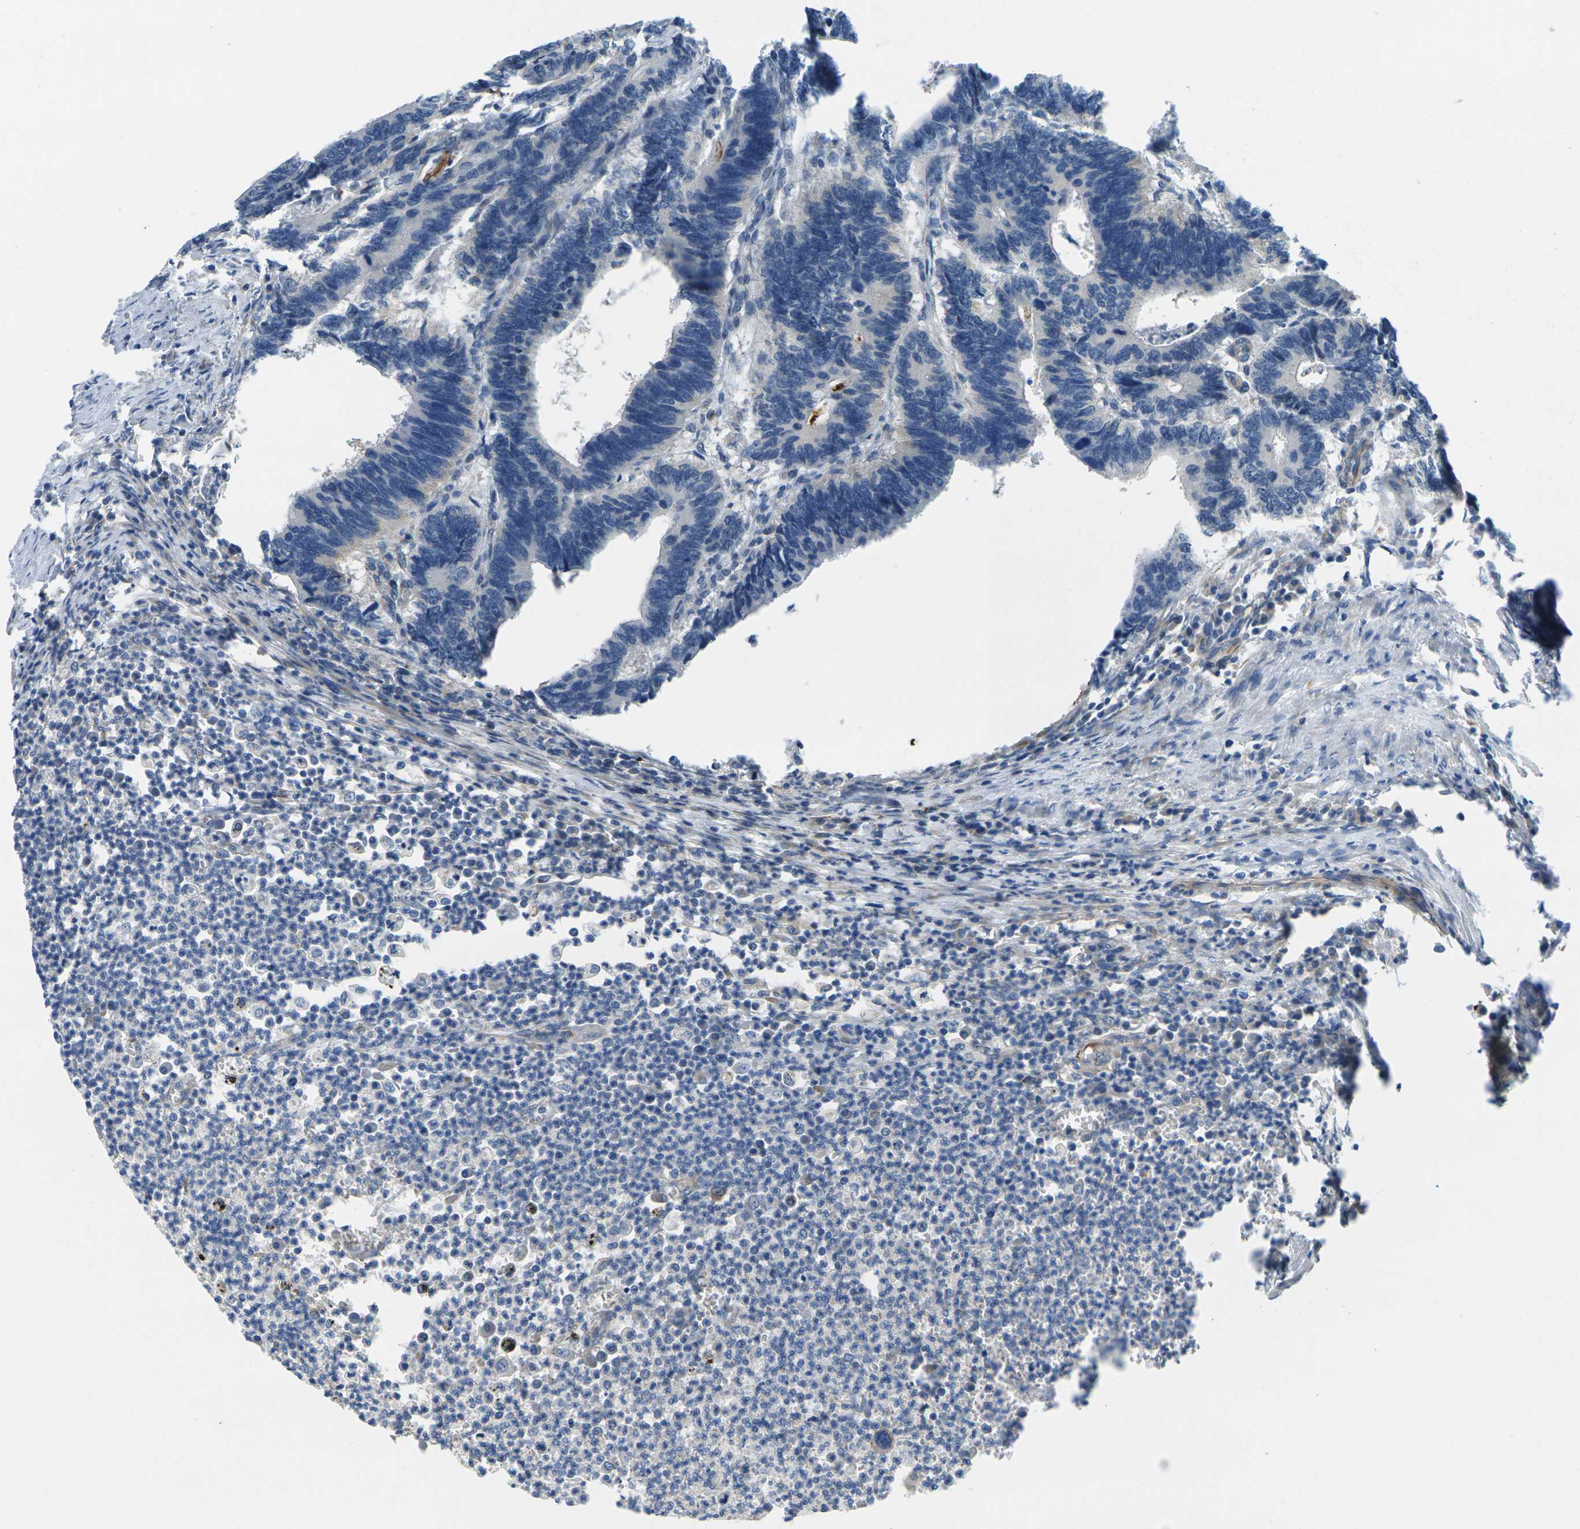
{"staining": {"intensity": "weak", "quantity": "25%-75%", "location": "cytoplasmic/membranous"}, "tissue": "colorectal cancer", "cell_type": "Tumor cells", "image_type": "cancer", "snomed": [{"axis": "morphology", "description": "Adenocarcinoma, NOS"}, {"axis": "topography", "description": "Colon"}], "caption": "Brown immunohistochemical staining in human colorectal cancer demonstrates weak cytoplasmic/membranous expression in about 25%-75% of tumor cells.", "gene": "CYP2C8", "patient": {"sex": "male", "age": 72}}